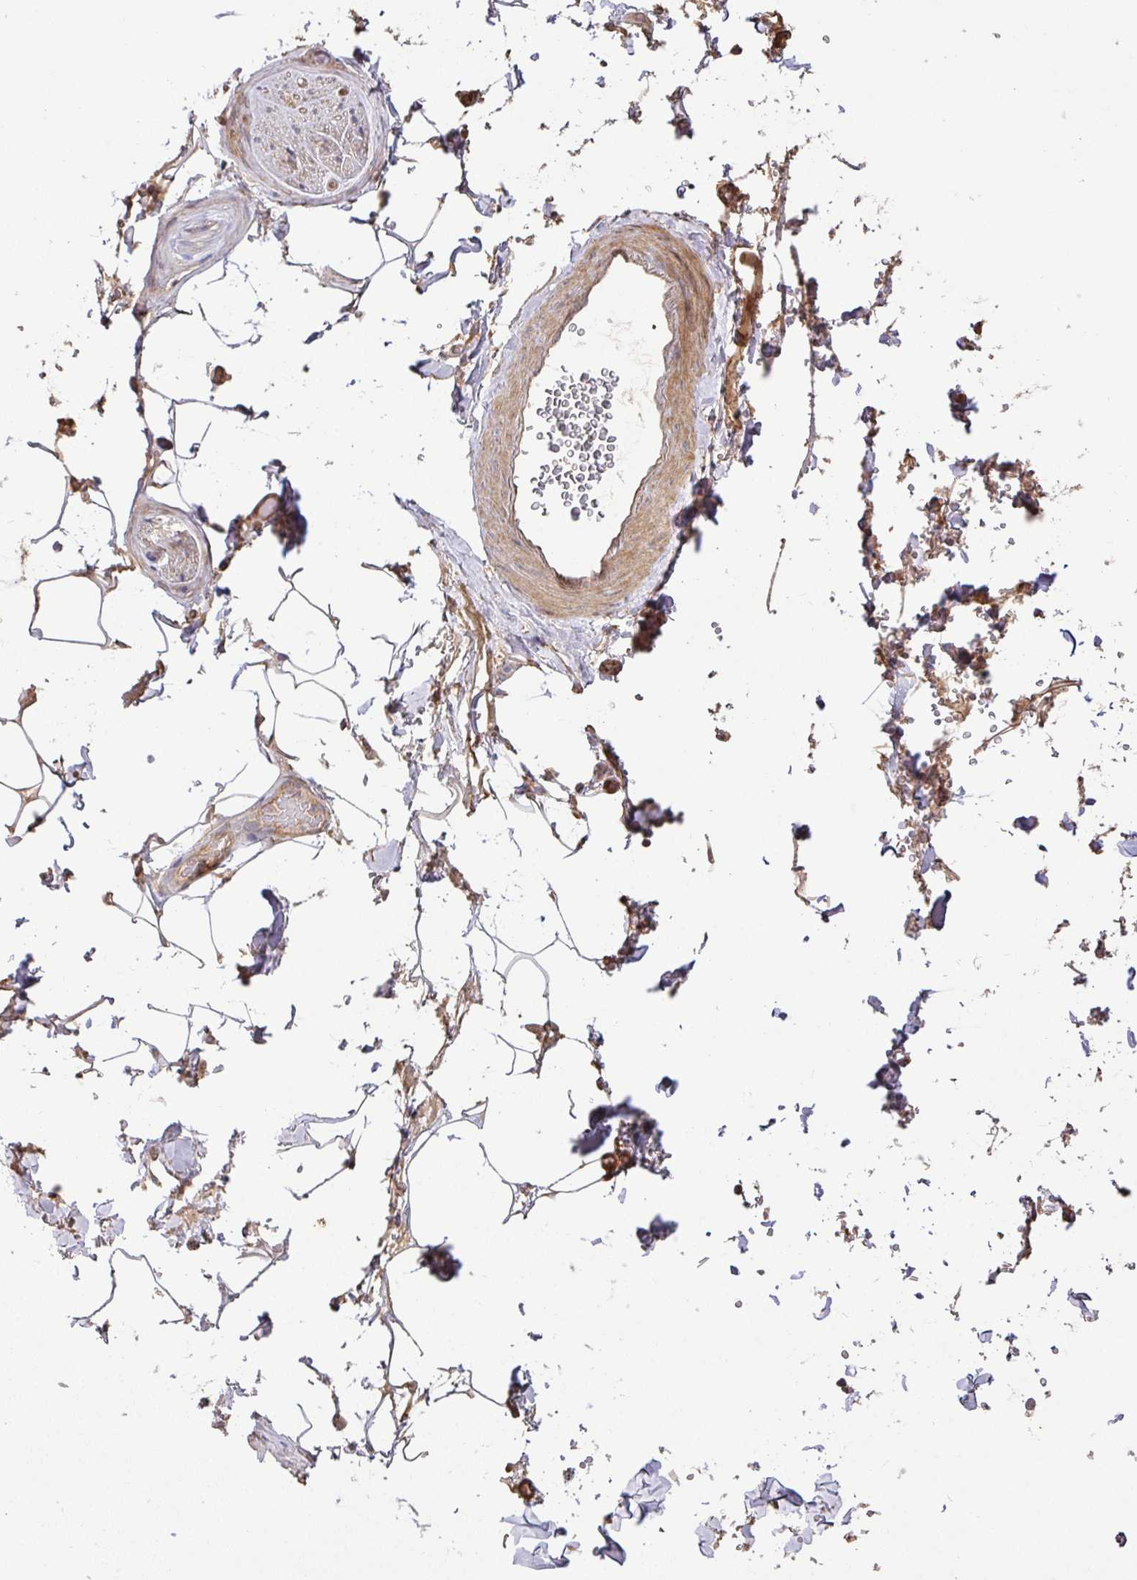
{"staining": {"intensity": "negative", "quantity": "none", "location": "none"}, "tissue": "adipose tissue", "cell_type": "Adipocytes", "image_type": "normal", "snomed": [{"axis": "morphology", "description": "Normal tissue, NOS"}, {"axis": "topography", "description": "Rectum"}, {"axis": "topography", "description": "Peripheral nerve tissue"}], "caption": "Immunohistochemical staining of unremarkable human adipose tissue reveals no significant expression in adipocytes. (IHC, brightfield microscopy, high magnification).", "gene": "GSPT1", "patient": {"sex": "female", "age": 69}}